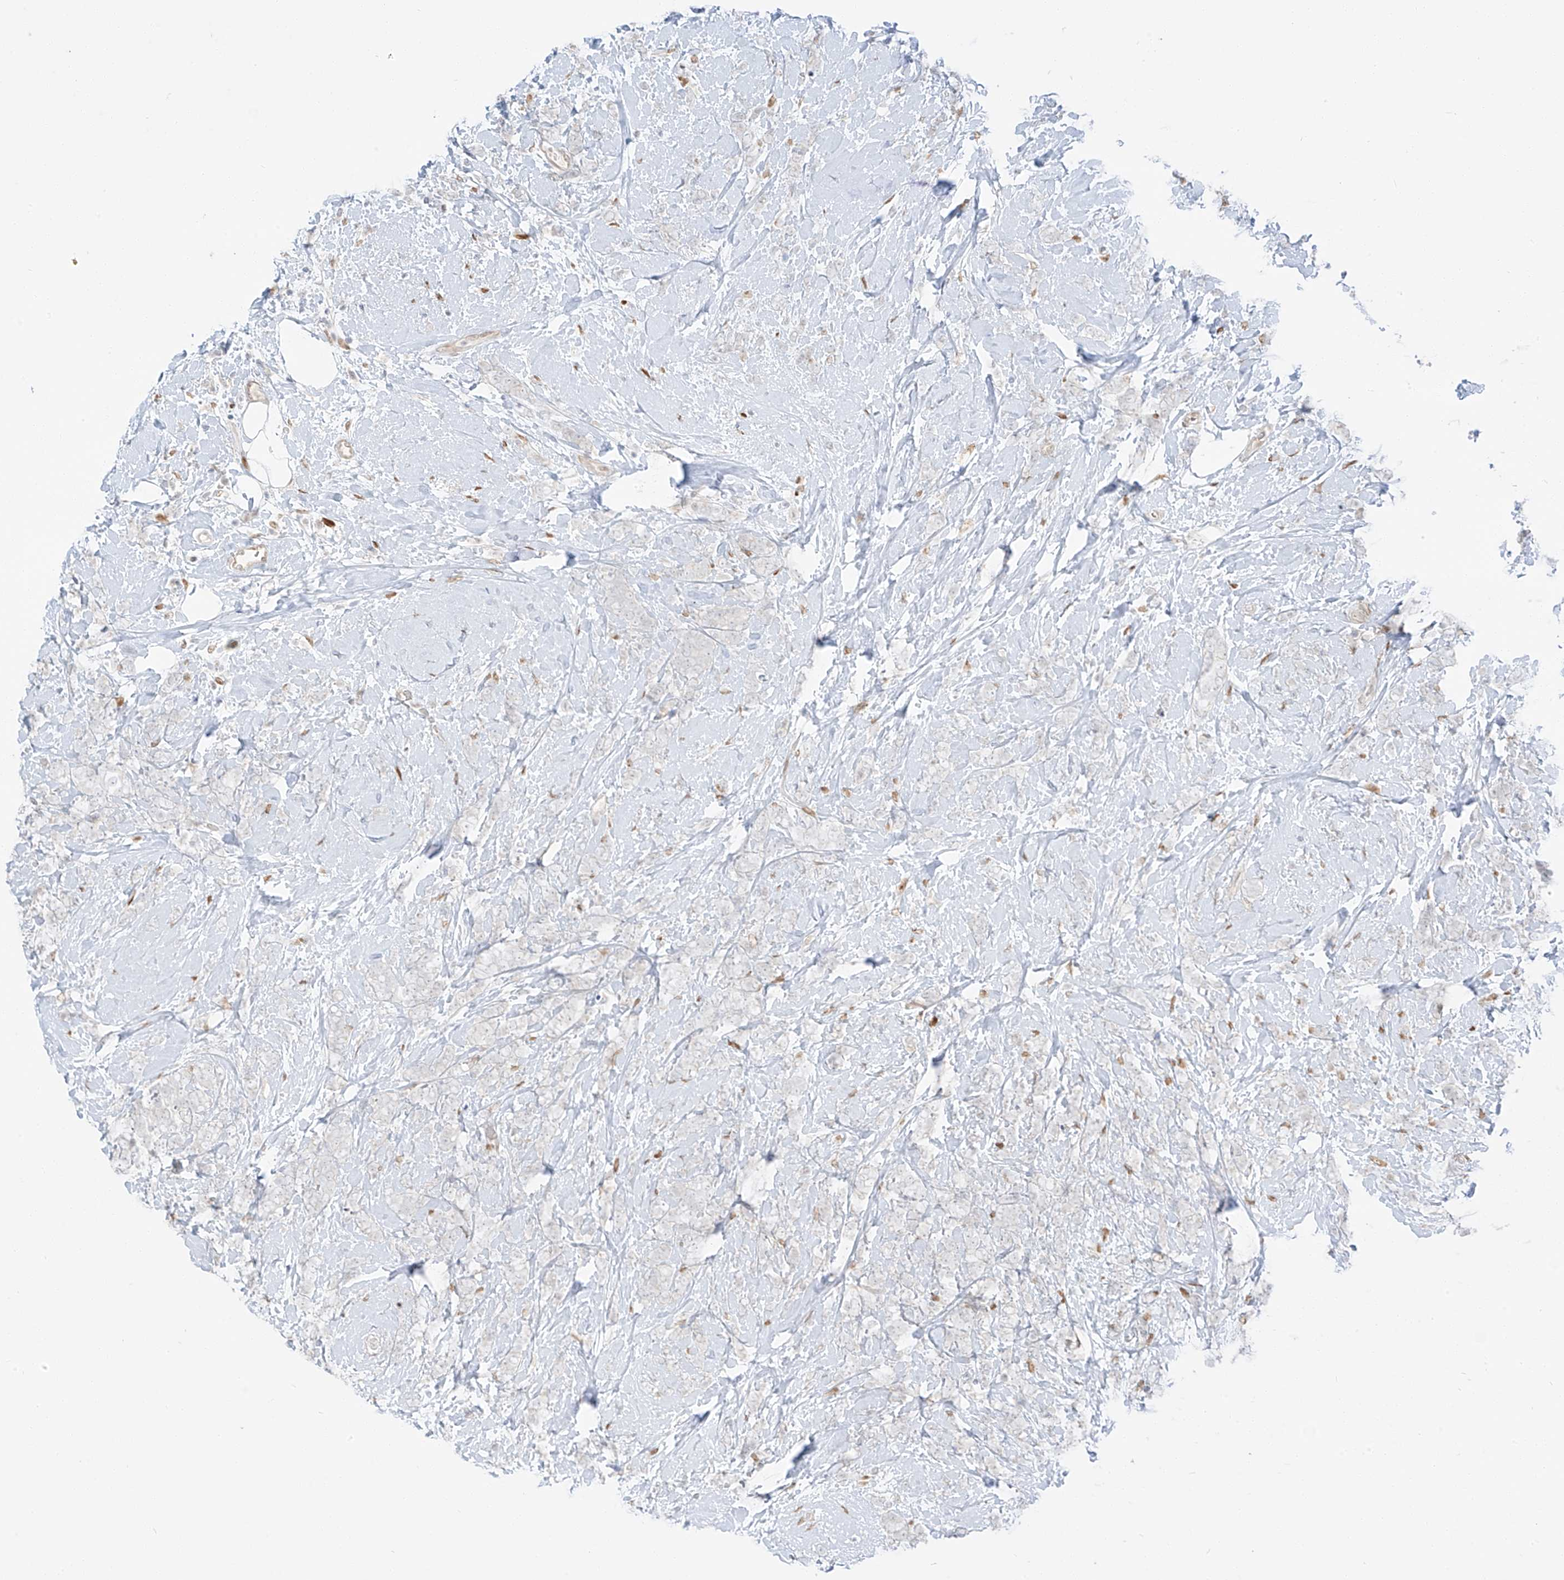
{"staining": {"intensity": "negative", "quantity": "none", "location": "none"}, "tissue": "breast cancer", "cell_type": "Tumor cells", "image_type": "cancer", "snomed": [{"axis": "morphology", "description": "Lobular carcinoma"}, {"axis": "topography", "description": "Breast"}], "caption": "Tumor cells are negative for protein expression in human breast lobular carcinoma.", "gene": "ZNF774", "patient": {"sex": "female", "age": 58}}